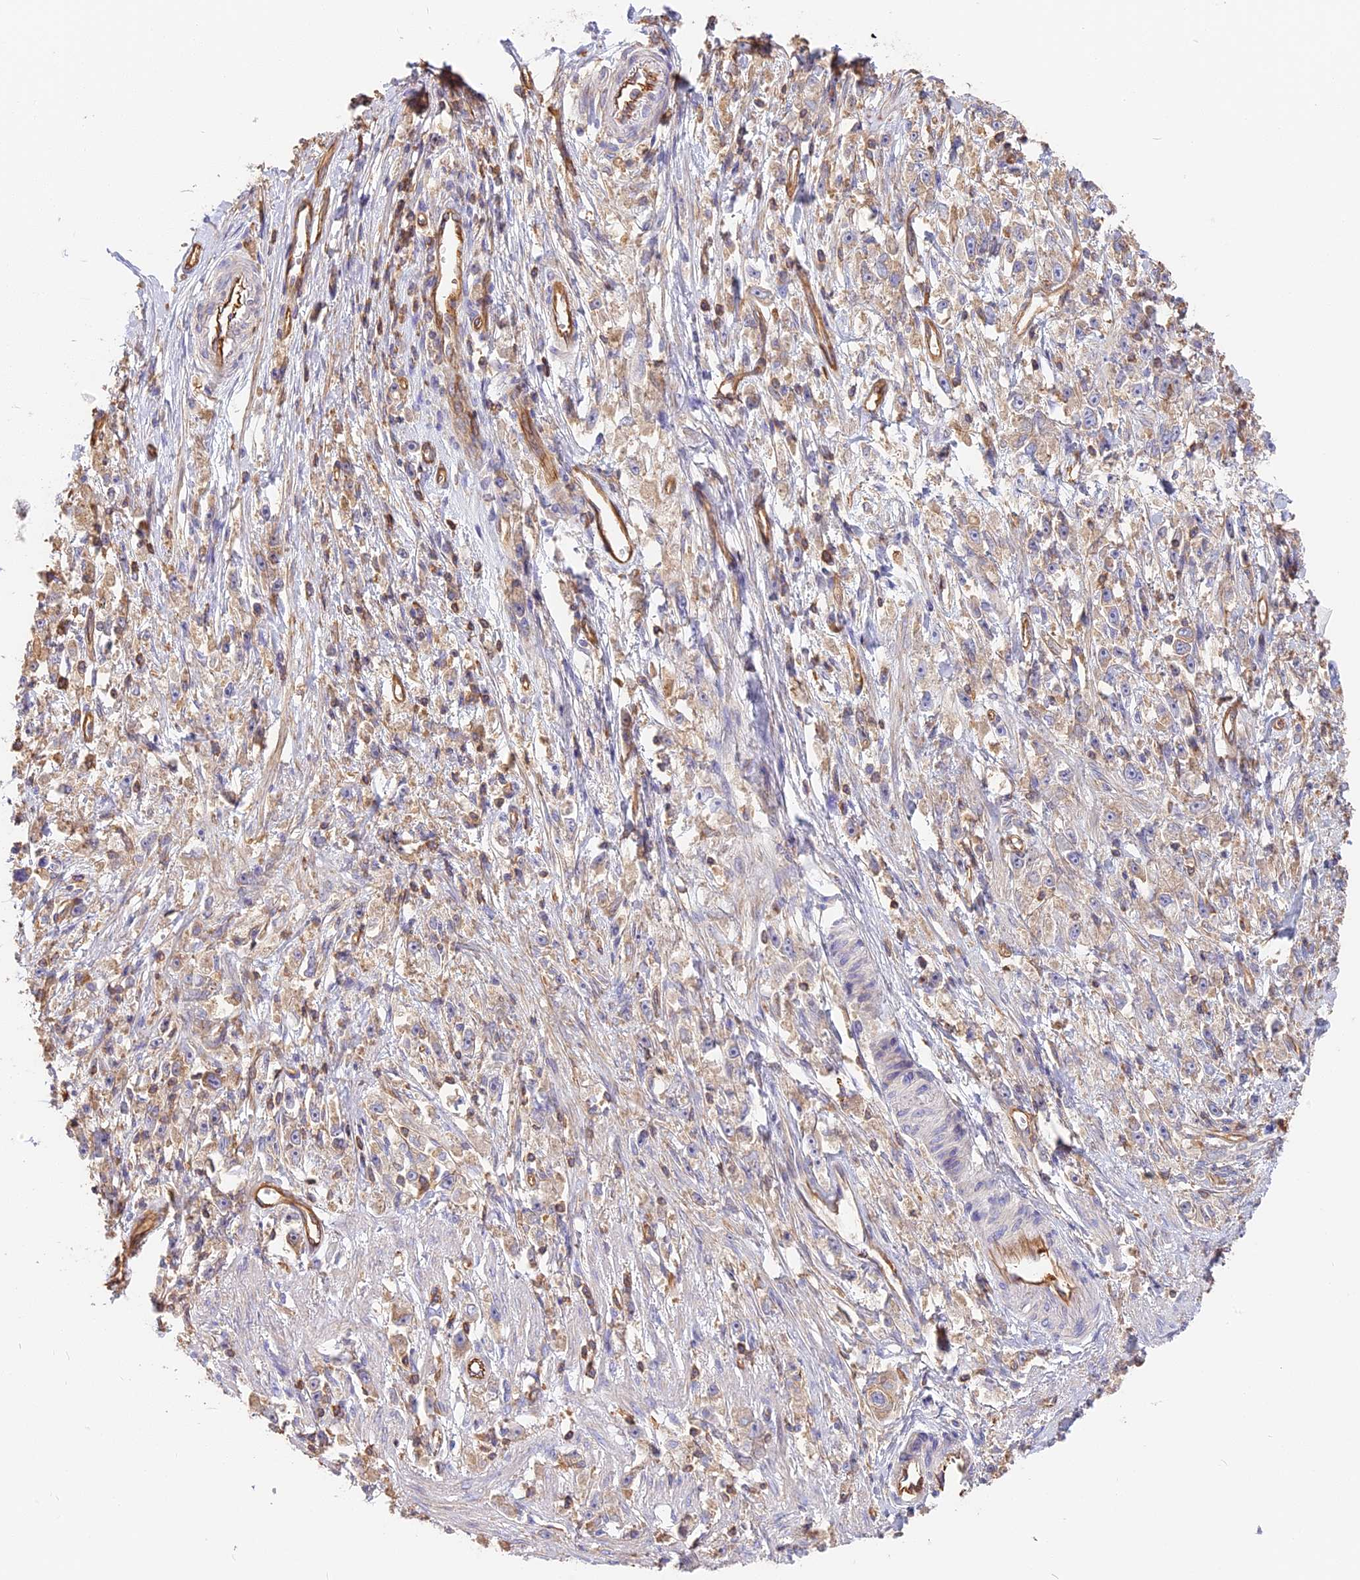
{"staining": {"intensity": "weak", "quantity": "<25%", "location": "cytoplasmic/membranous"}, "tissue": "stomach cancer", "cell_type": "Tumor cells", "image_type": "cancer", "snomed": [{"axis": "morphology", "description": "Adenocarcinoma, NOS"}, {"axis": "topography", "description": "Stomach"}], "caption": "Immunohistochemistry photomicrograph of stomach cancer (adenocarcinoma) stained for a protein (brown), which demonstrates no expression in tumor cells. (DAB (3,3'-diaminobenzidine) immunohistochemistry visualized using brightfield microscopy, high magnification).", "gene": "VPS18", "patient": {"sex": "female", "age": 59}}